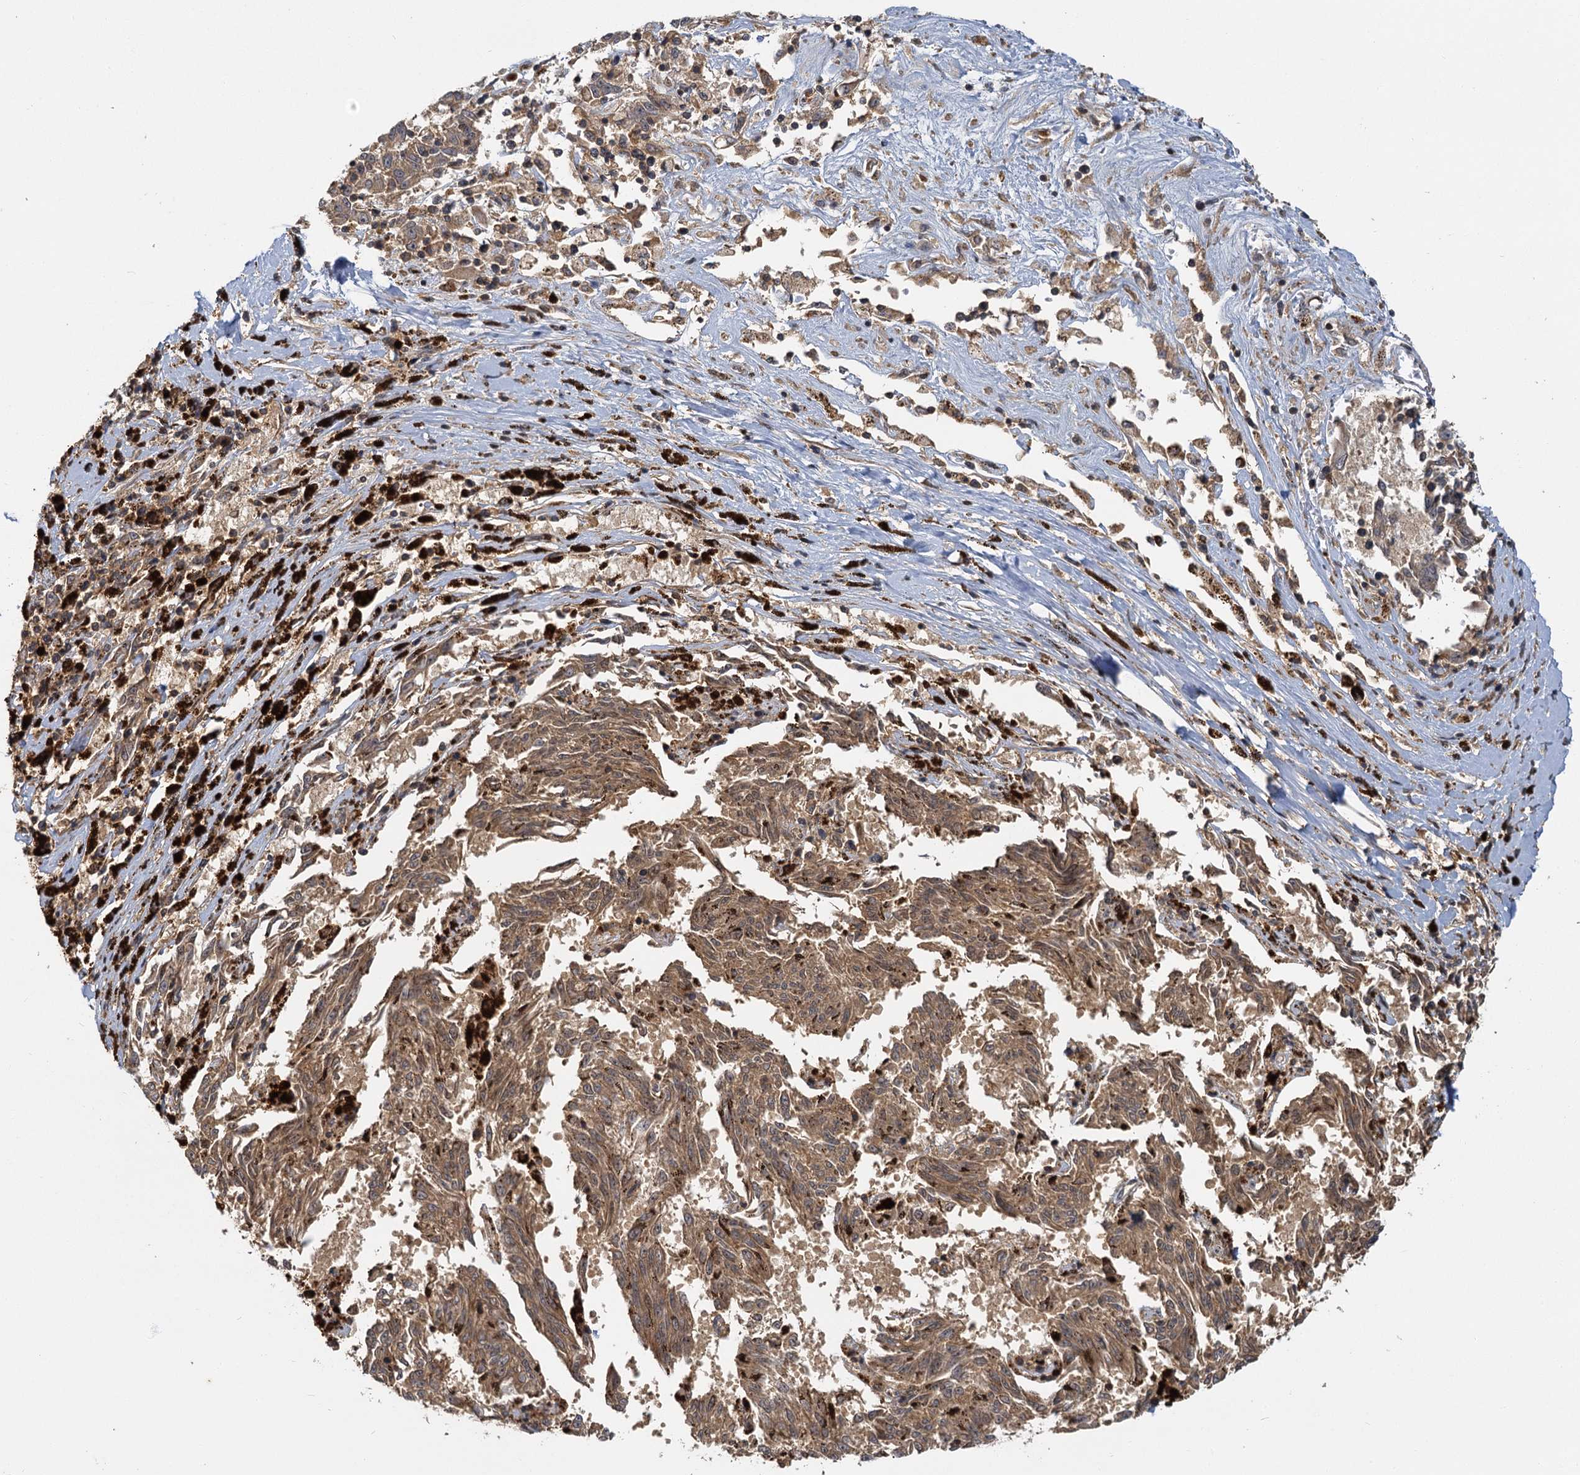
{"staining": {"intensity": "moderate", "quantity": ">75%", "location": "cytoplasmic/membranous"}, "tissue": "melanoma", "cell_type": "Tumor cells", "image_type": "cancer", "snomed": [{"axis": "morphology", "description": "Malignant melanoma, NOS"}, {"axis": "topography", "description": "Skin"}], "caption": "Moderate cytoplasmic/membranous expression for a protein is present in approximately >75% of tumor cells of melanoma using immunohistochemistry.", "gene": "ZNF549", "patient": {"sex": "female", "age": 72}}